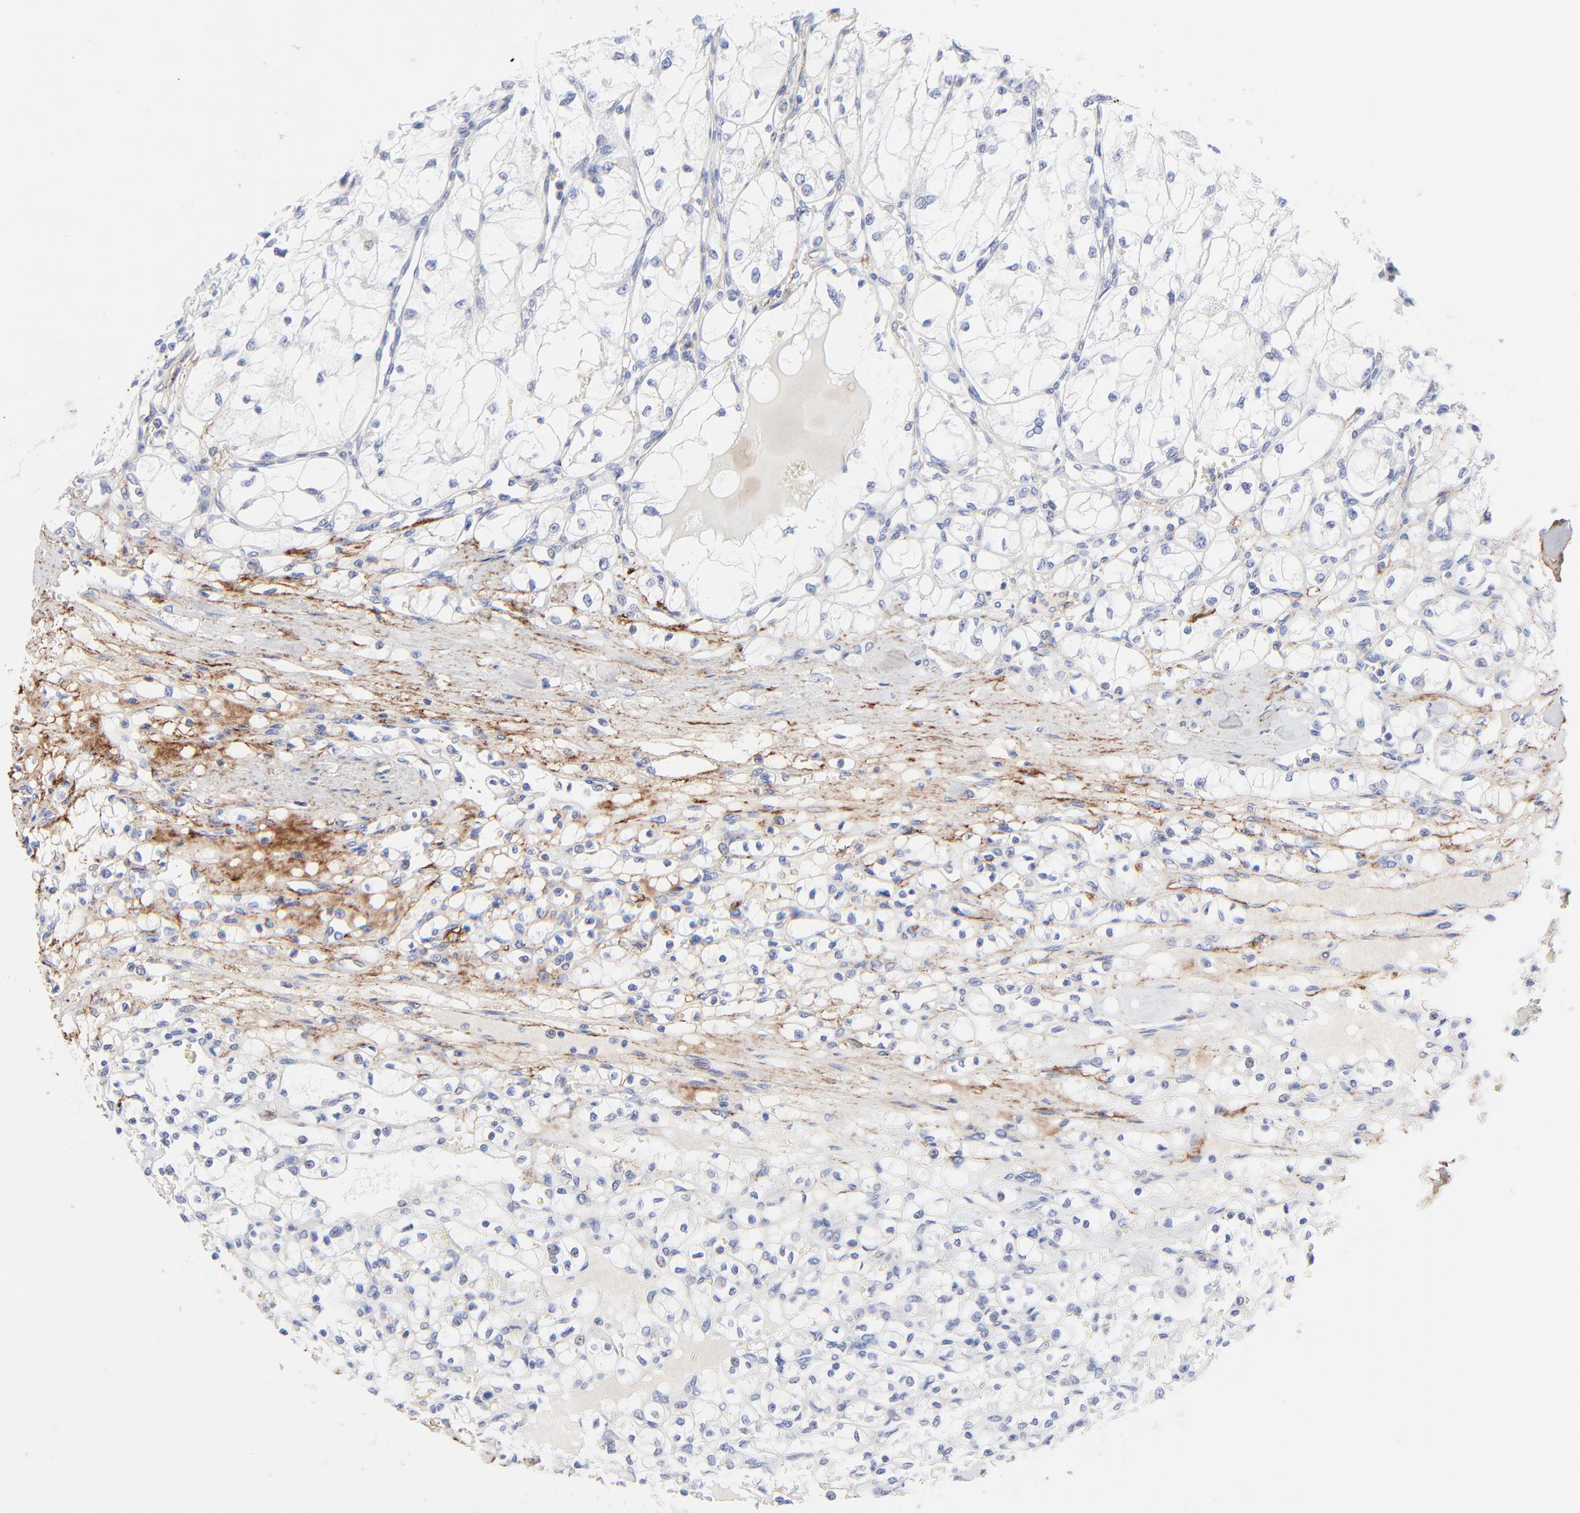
{"staining": {"intensity": "negative", "quantity": "none", "location": "none"}, "tissue": "renal cancer", "cell_type": "Tumor cells", "image_type": "cancer", "snomed": [{"axis": "morphology", "description": "Adenocarcinoma, NOS"}, {"axis": "topography", "description": "Kidney"}], "caption": "Renal adenocarcinoma was stained to show a protein in brown. There is no significant positivity in tumor cells.", "gene": "FBLN2", "patient": {"sex": "male", "age": 61}}